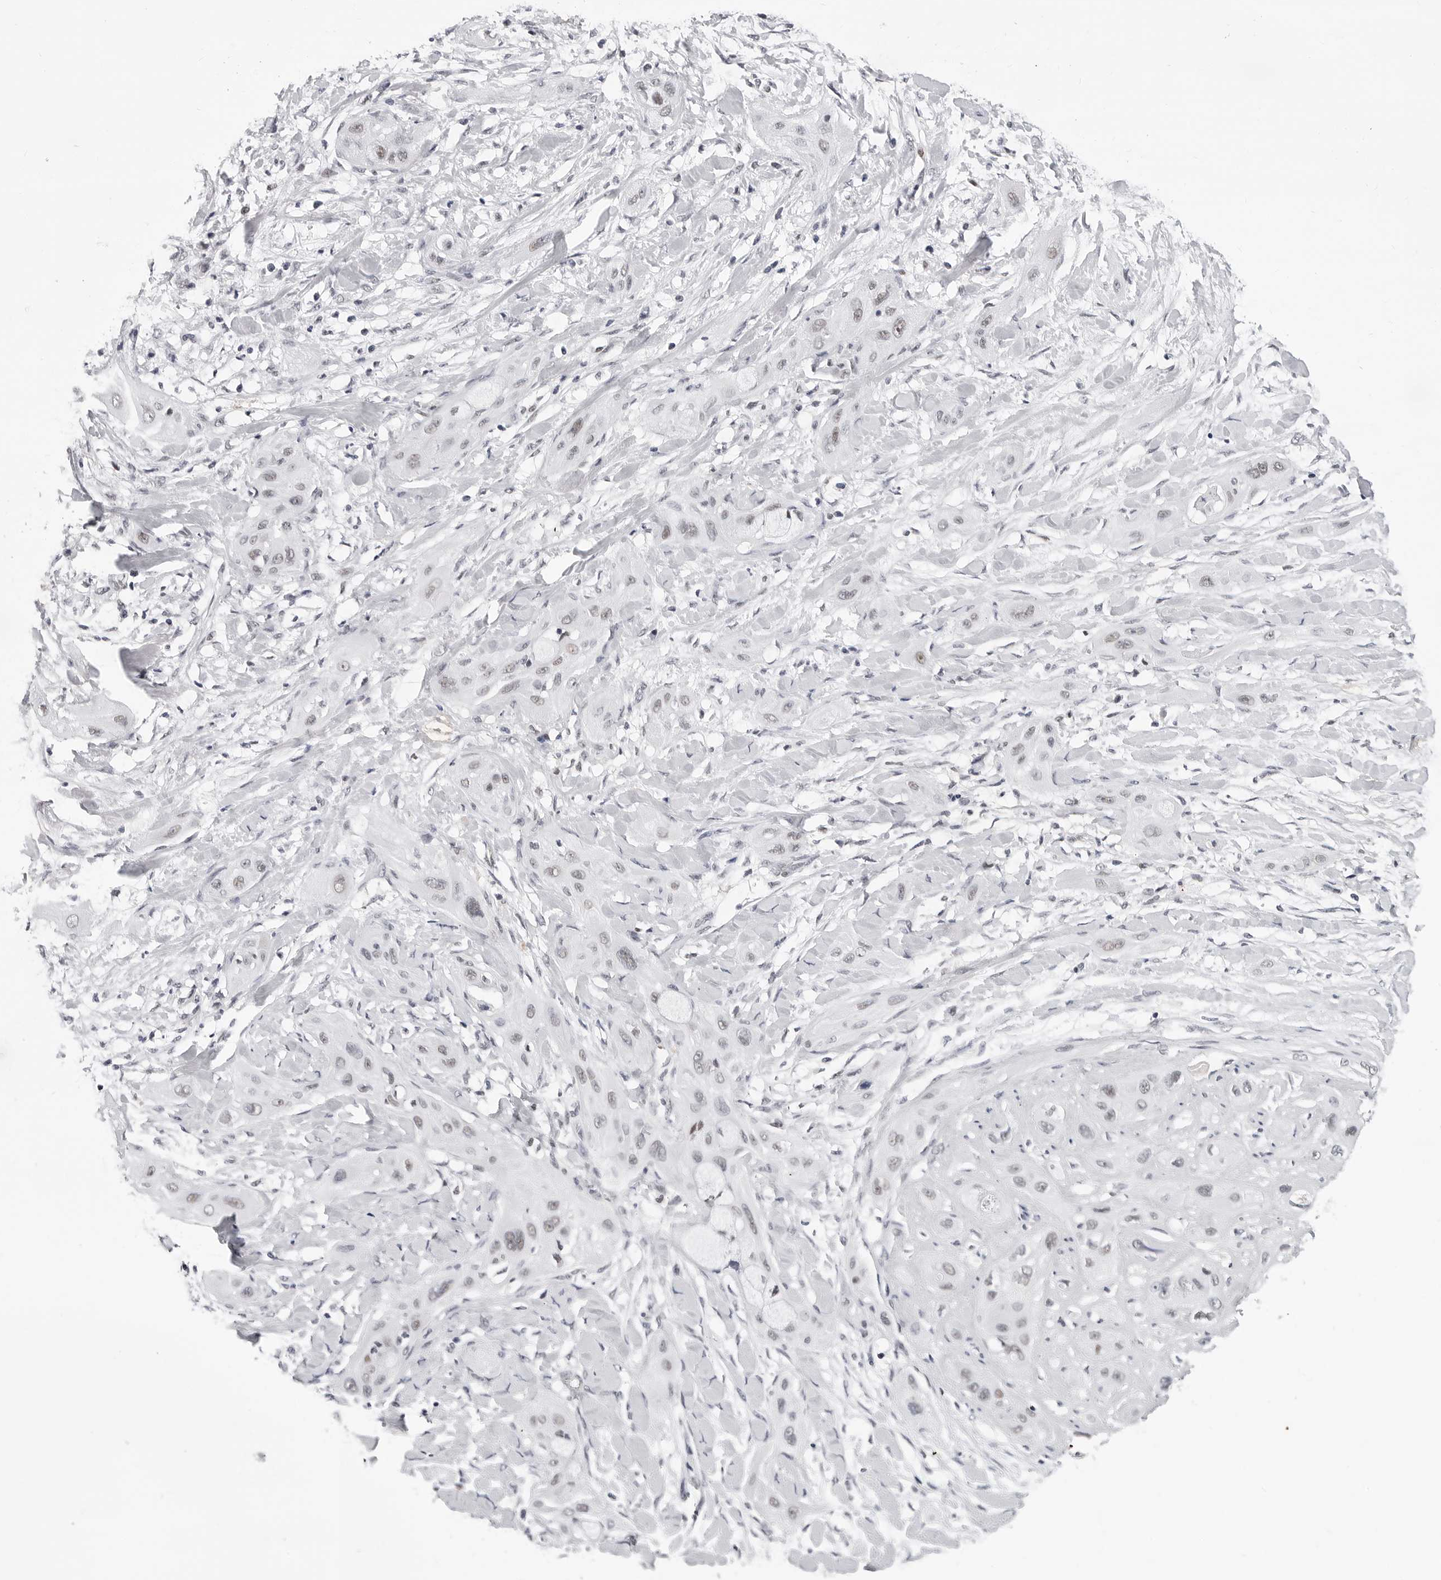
{"staining": {"intensity": "weak", "quantity": ">75%", "location": "nuclear"}, "tissue": "lung cancer", "cell_type": "Tumor cells", "image_type": "cancer", "snomed": [{"axis": "morphology", "description": "Squamous cell carcinoma, NOS"}, {"axis": "topography", "description": "Lung"}], "caption": "Approximately >75% of tumor cells in human lung squamous cell carcinoma display weak nuclear protein expression as visualized by brown immunohistochemical staining.", "gene": "SF3B4", "patient": {"sex": "female", "age": 47}}